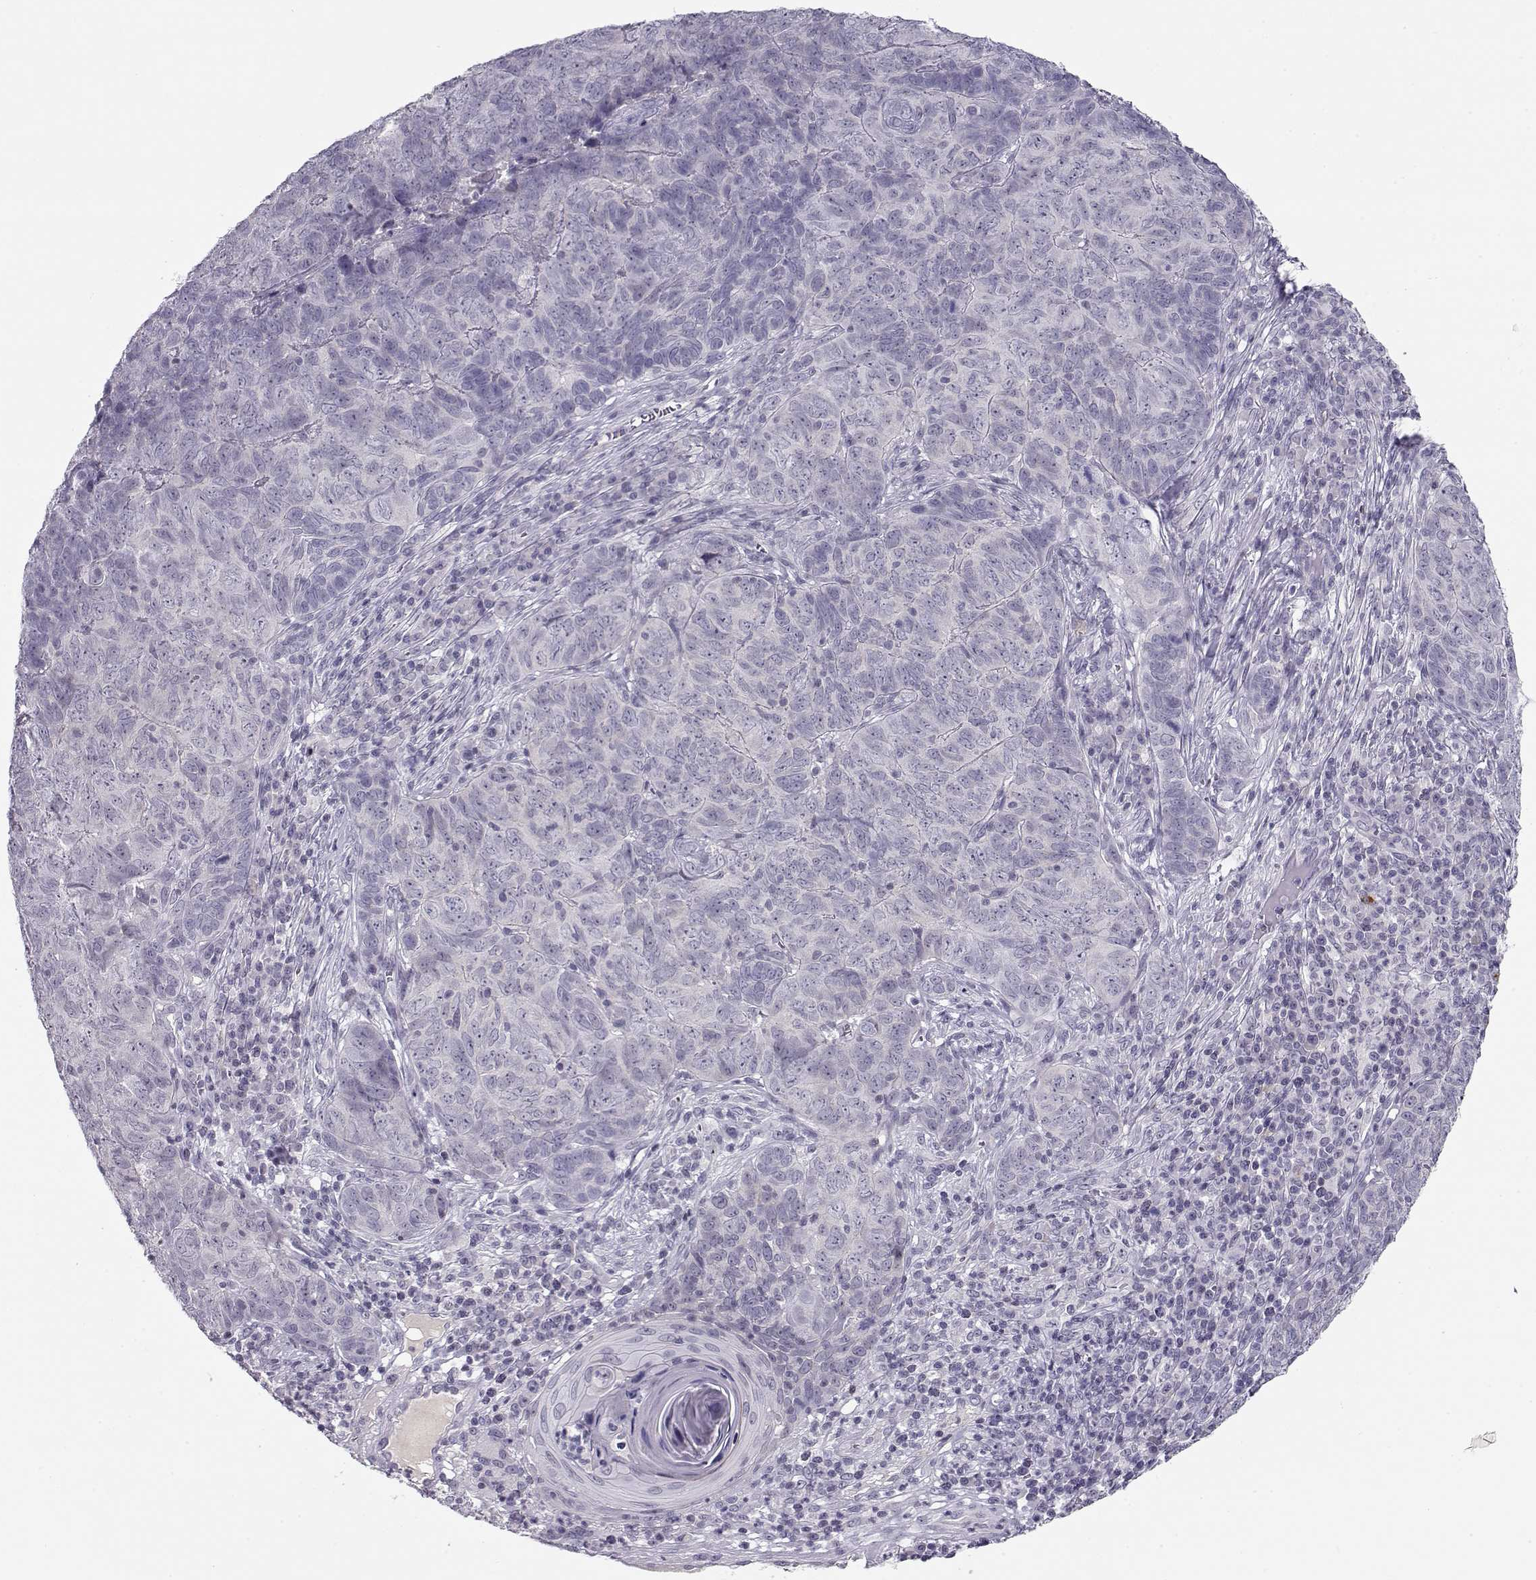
{"staining": {"intensity": "negative", "quantity": "none", "location": "none"}, "tissue": "skin cancer", "cell_type": "Tumor cells", "image_type": "cancer", "snomed": [{"axis": "morphology", "description": "Squamous cell carcinoma, NOS"}, {"axis": "topography", "description": "Skin"}, {"axis": "topography", "description": "Anal"}], "caption": "Tumor cells are negative for brown protein staining in skin cancer.", "gene": "CRX", "patient": {"sex": "female", "age": 51}}